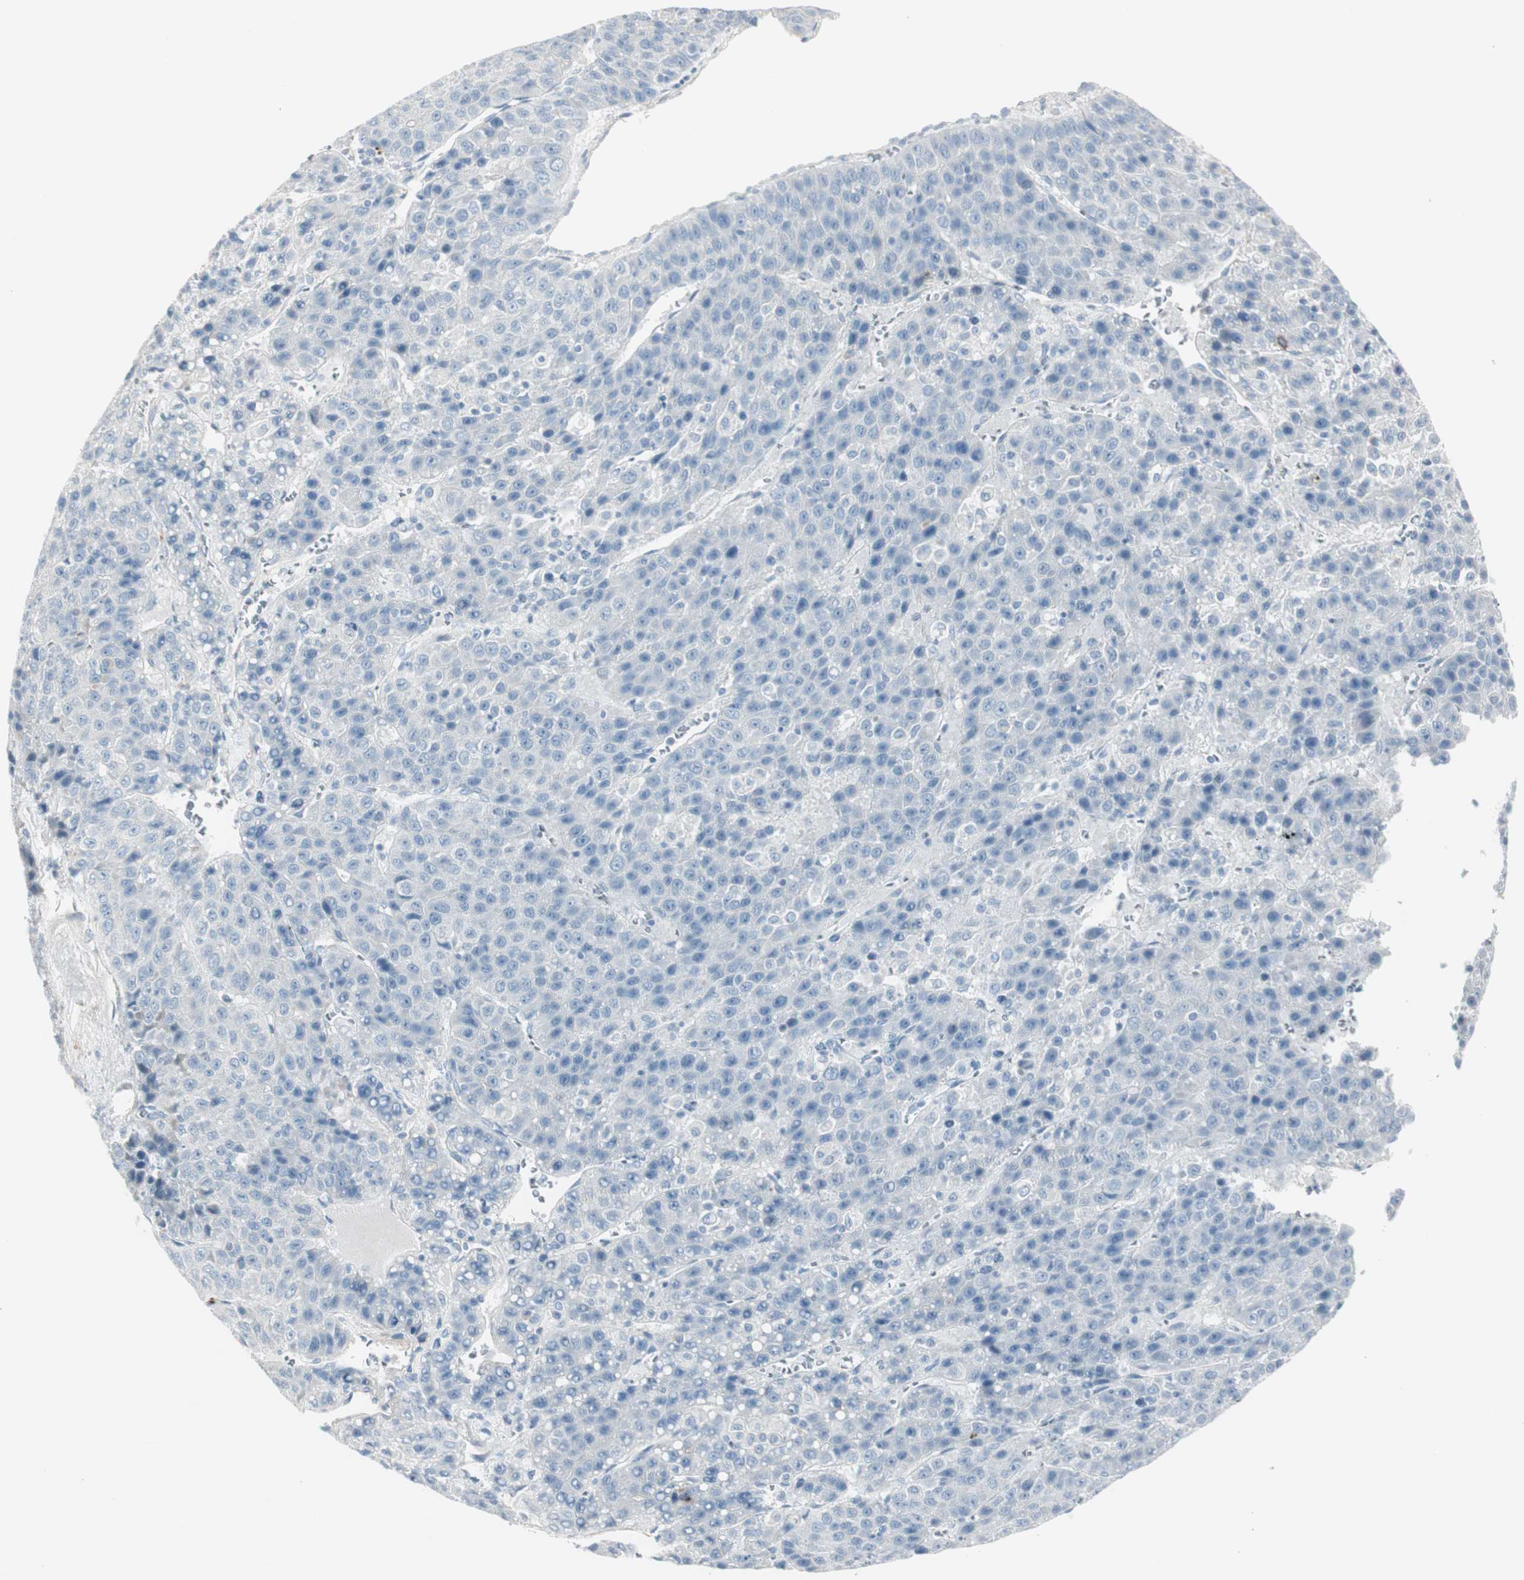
{"staining": {"intensity": "negative", "quantity": "none", "location": "none"}, "tissue": "liver cancer", "cell_type": "Tumor cells", "image_type": "cancer", "snomed": [{"axis": "morphology", "description": "Carcinoma, Hepatocellular, NOS"}, {"axis": "topography", "description": "Liver"}], "caption": "A photomicrograph of human liver cancer is negative for staining in tumor cells.", "gene": "CACNA2D1", "patient": {"sex": "female", "age": 53}}